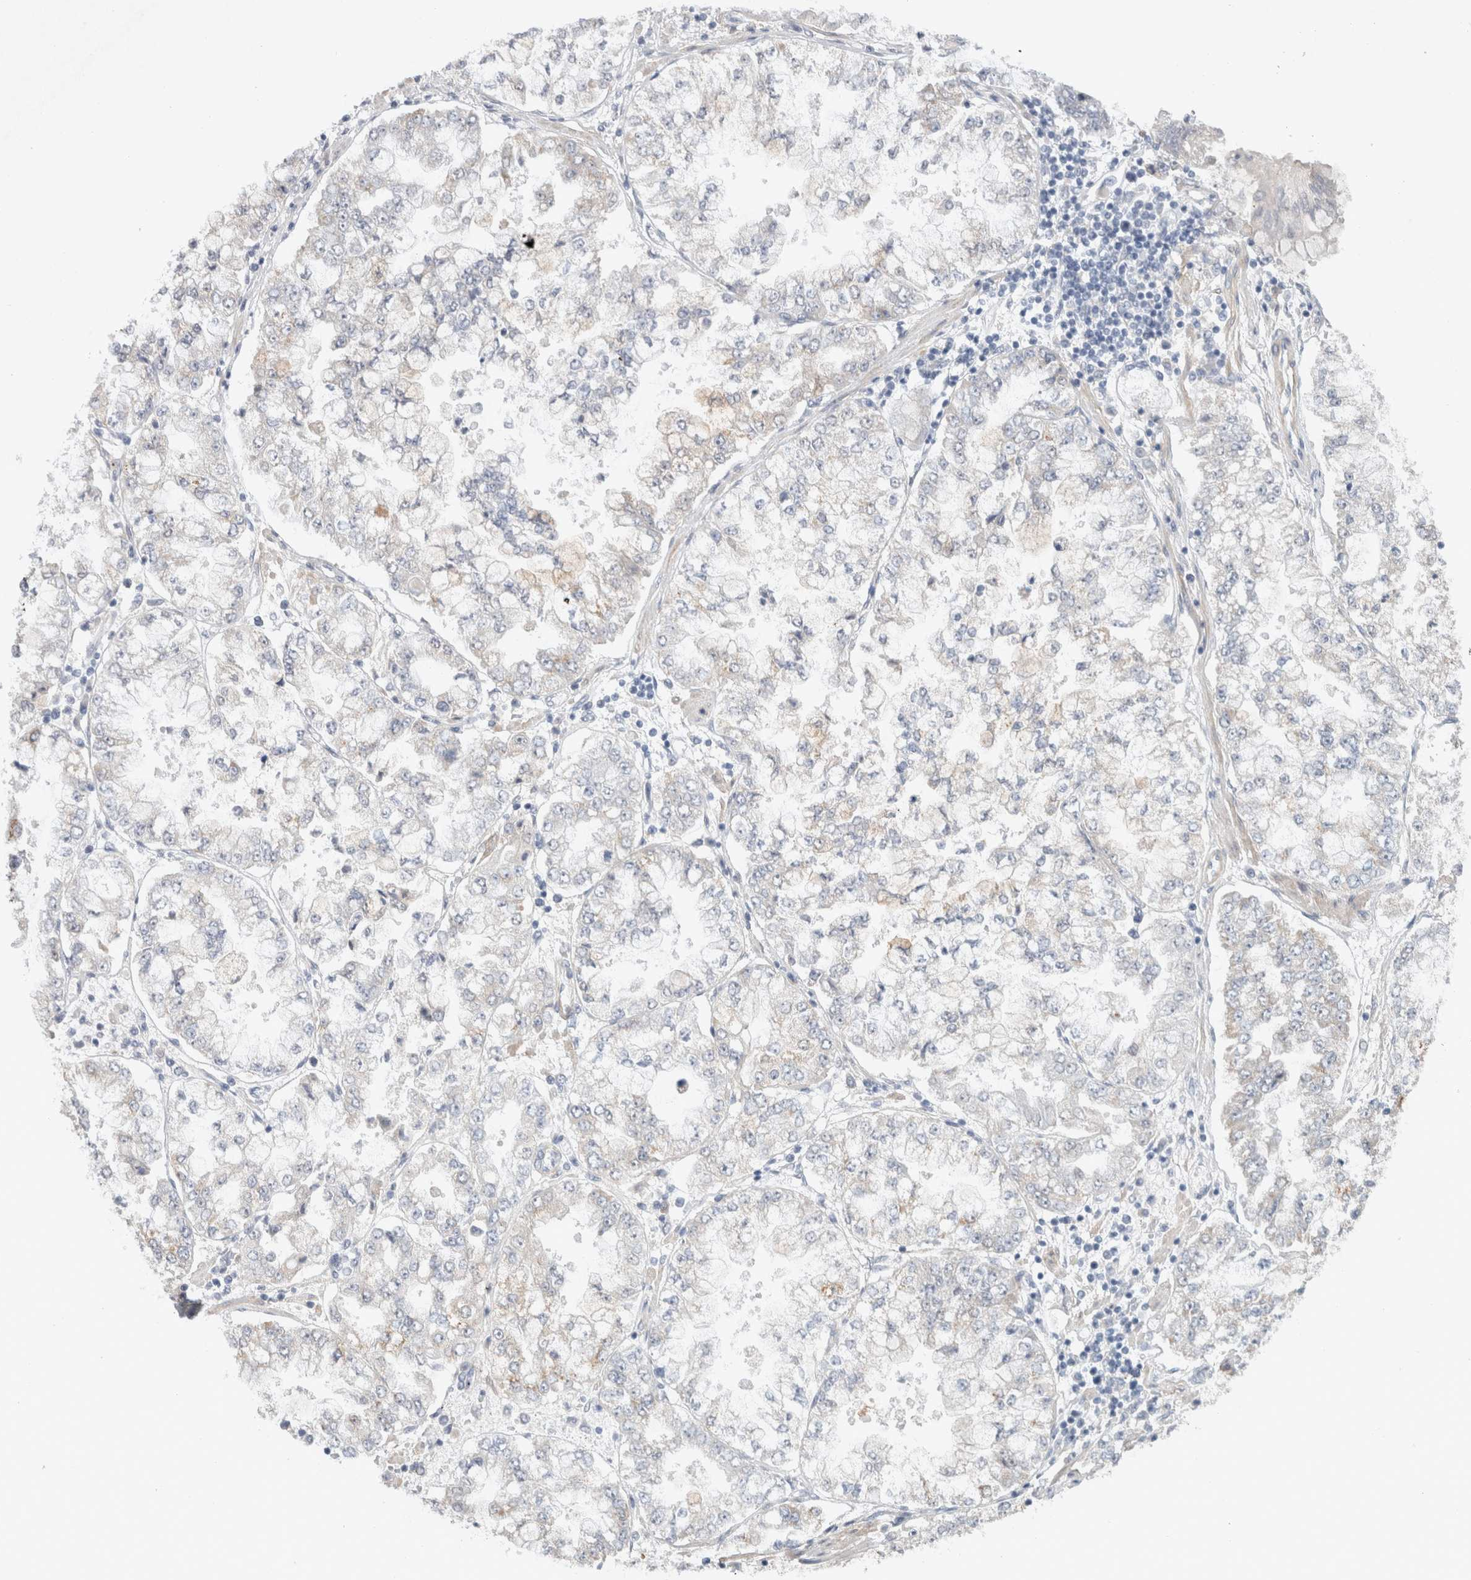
{"staining": {"intensity": "negative", "quantity": "none", "location": "none"}, "tissue": "stomach cancer", "cell_type": "Tumor cells", "image_type": "cancer", "snomed": [{"axis": "morphology", "description": "Adenocarcinoma, NOS"}, {"axis": "topography", "description": "Stomach"}], "caption": "Immunohistochemistry (IHC) of adenocarcinoma (stomach) demonstrates no positivity in tumor cells.", "gene": "RAB14", "patient": {"sex": "male", "age": 76}}